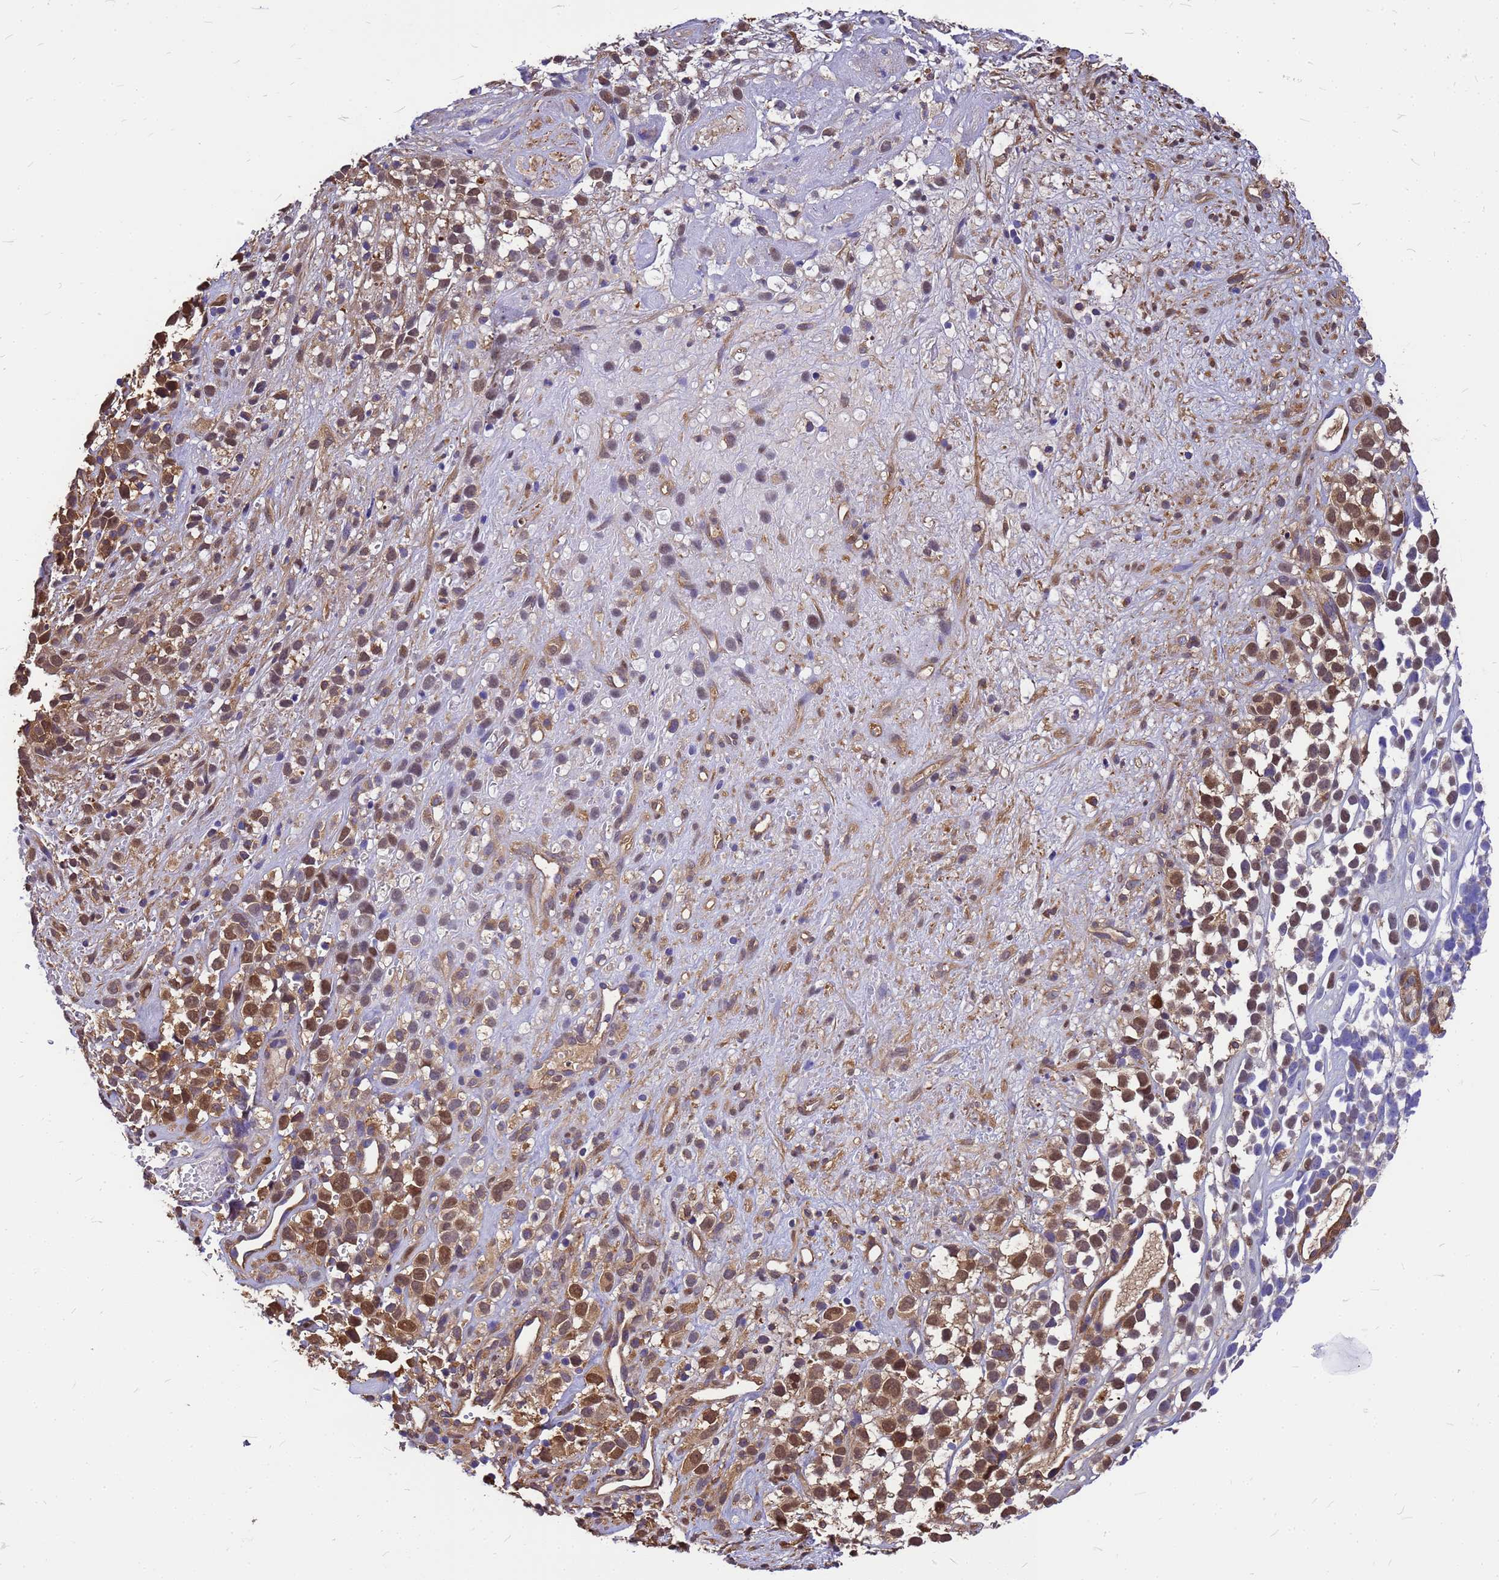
{"staining": {"intensity": "moderate", "quantity": ">75%", "location": "cytoplasmic/membranous"}, "tissue": "melanoma", "cell_type": "Tumor cells", "image_type": "cancer", "snomed": [{"axis": "morphology", "description": "Malignant melanoma, NOS"}, {"axis": "topography", "description": "Nose, NOS"}], "caption": "Immunohistochemistry (IHC) of human malignant melanoma displays medium levels of moderate cytoplasmic/membranous positivity in approximately >75% of tumor cells. Nuclei are stained in blue.", "gene": "GID4", "patient": {"sex": "female", "age": 48}}